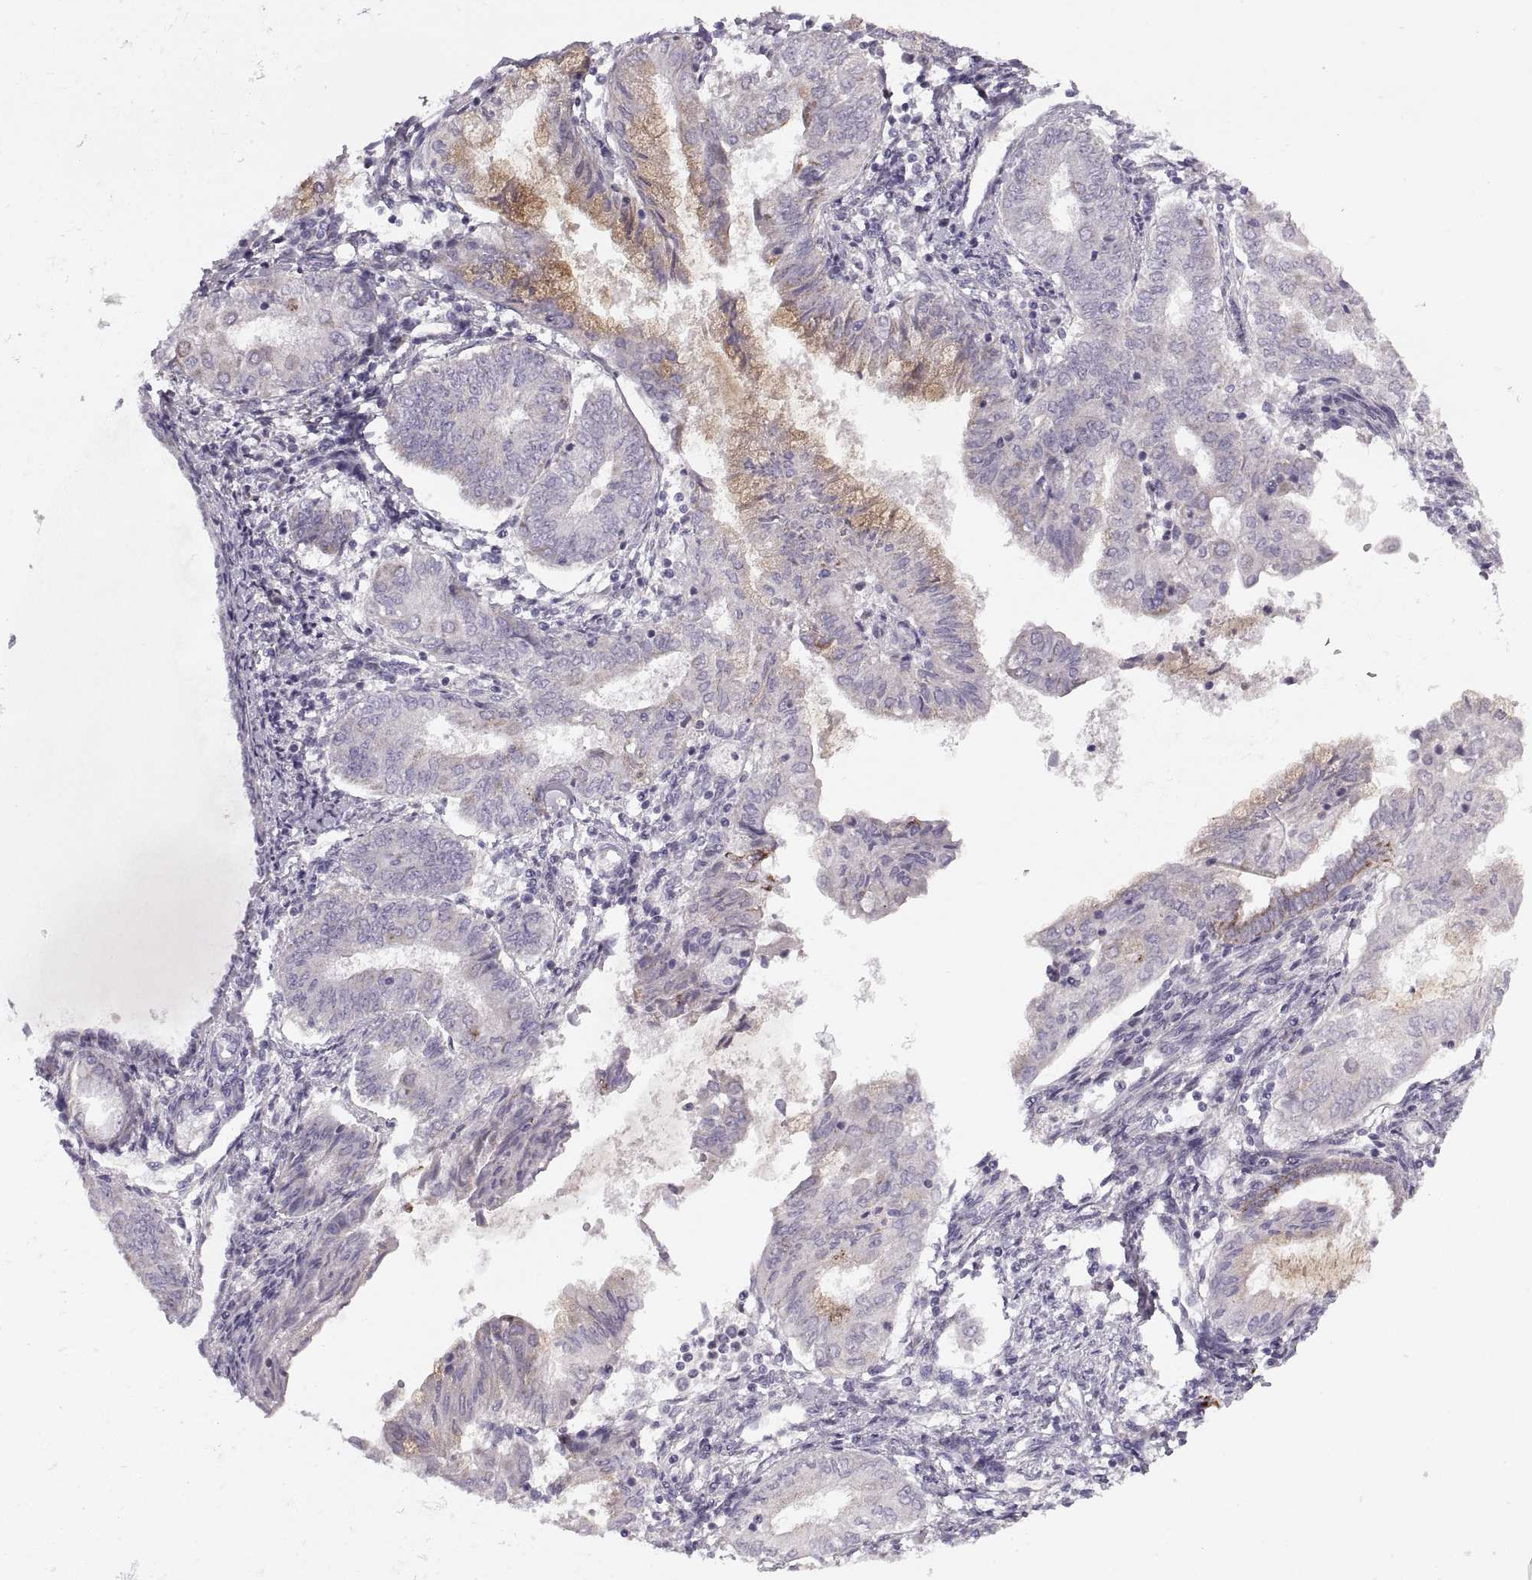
{"staining": {"intensity": "negative", "quantity": "none", "location": "none"}, "tissue": "endometrial cancer", "cell_type": "Tumor cells", "image_type": "cancer", "snomed": [{"axis": "morphology", "description": "Adenocarcinoma, NOS"}, {"axis": "topography", "description": "Endometrium"}], "caption": "DAB (3,3'-diaminobenzidine) immunohistochemical staining of human endometrial cancer displays no significant staining in tumor cells. The staining is performed using DAB (3,3'-diaminobenzidine) brown chromogen with nuclei counter-stained in using hematoxylin.", "gene": "PIERCE1", "patient": {"sex": "female", "age": 68}}